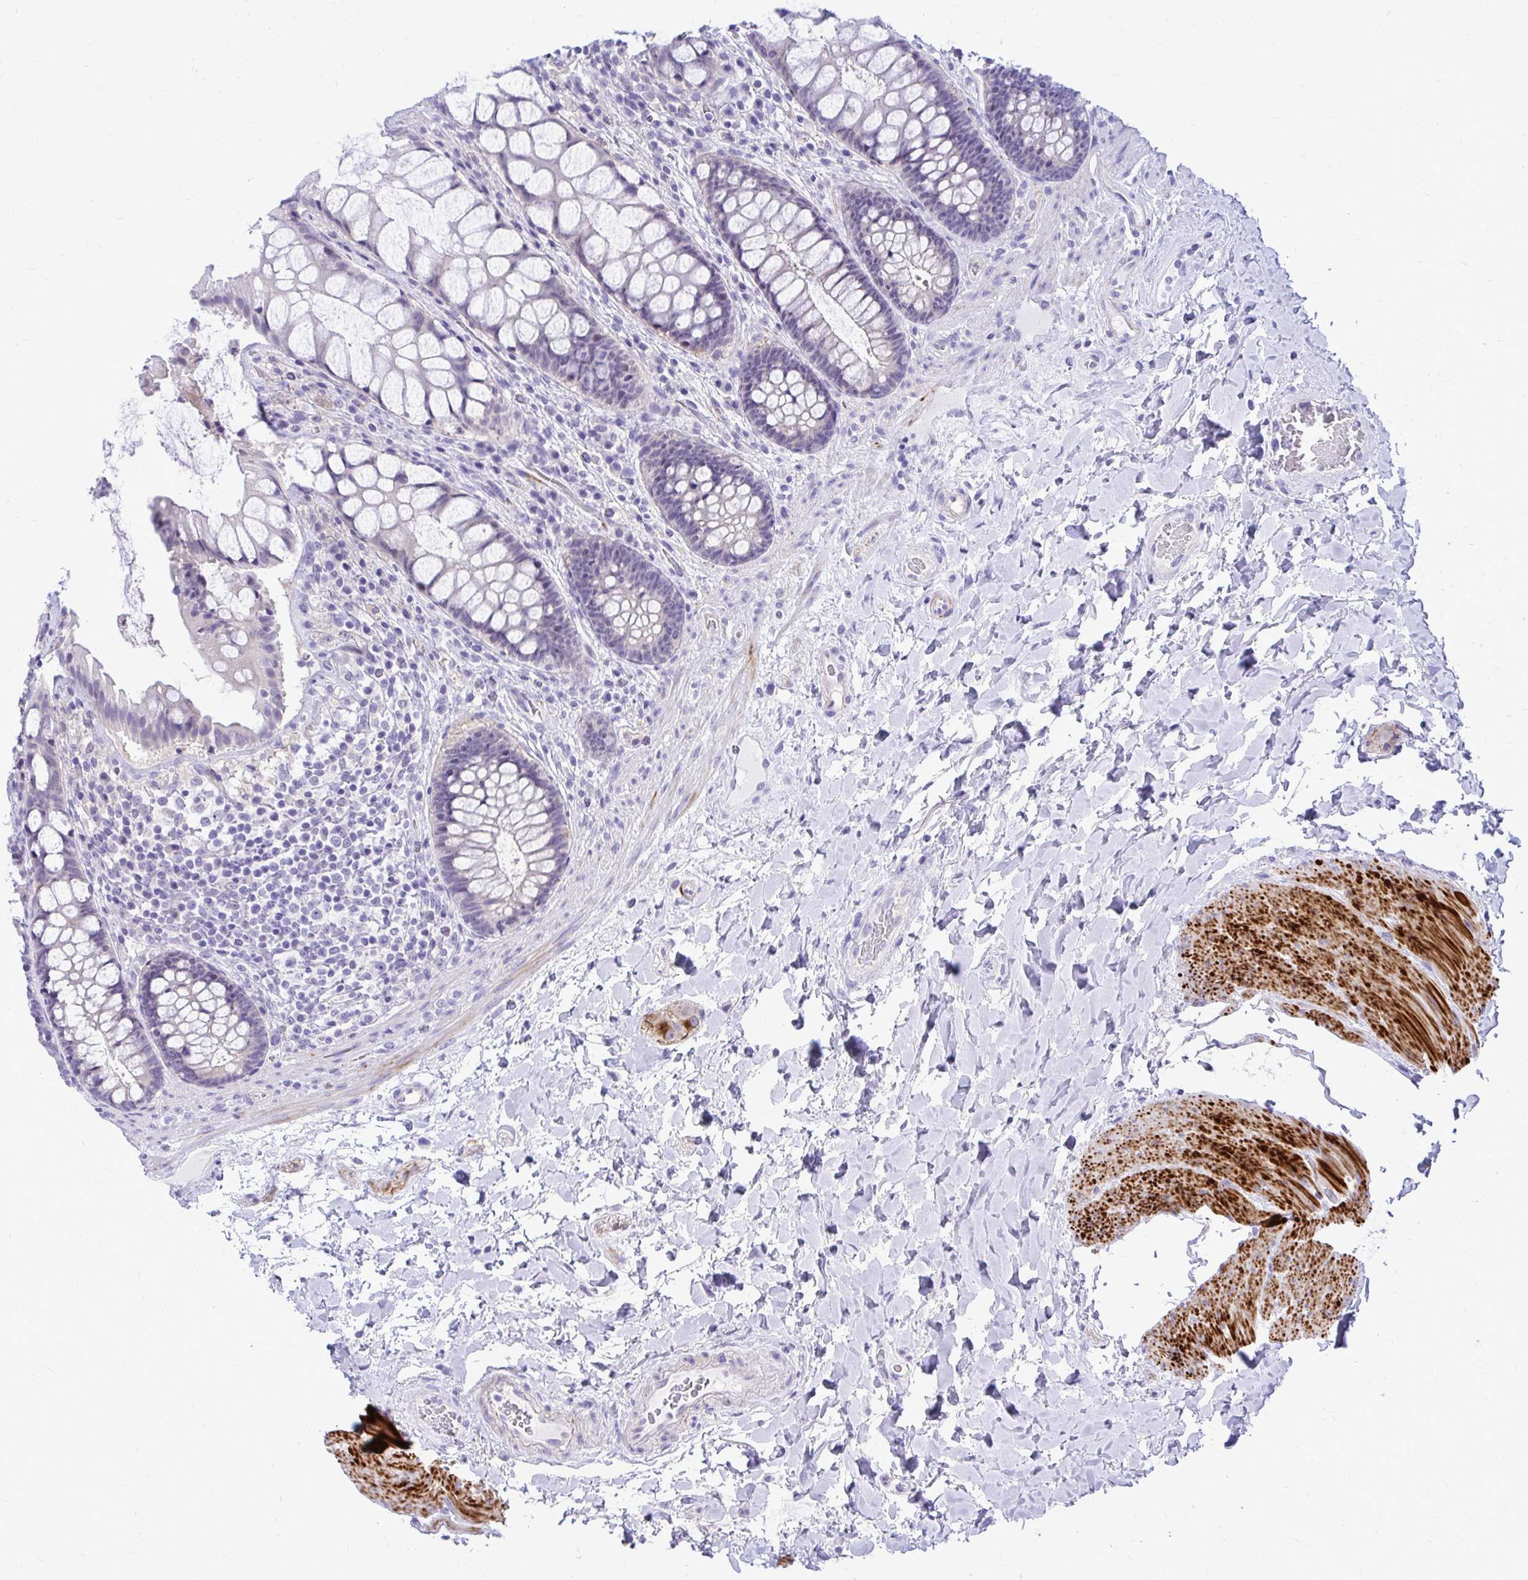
{"staining": {"intensity": "negative", "quantity": "none", "location": "none"}, "tissue": "rectum", "cell_type": "Glandular cells", "image_type": "normal", "snomed": [{"axis": "morphology", "description": "Normal tissue, NOS"}, {"axis": "topography", "description": "Rectum"}], "caption": "This is an immunohistochemistry micrograph of unremarkable human rectum. There is no positivity in glandular cells.", "gene": "ZSWIM9", "patient": {"sex": "female", "age": 58}}